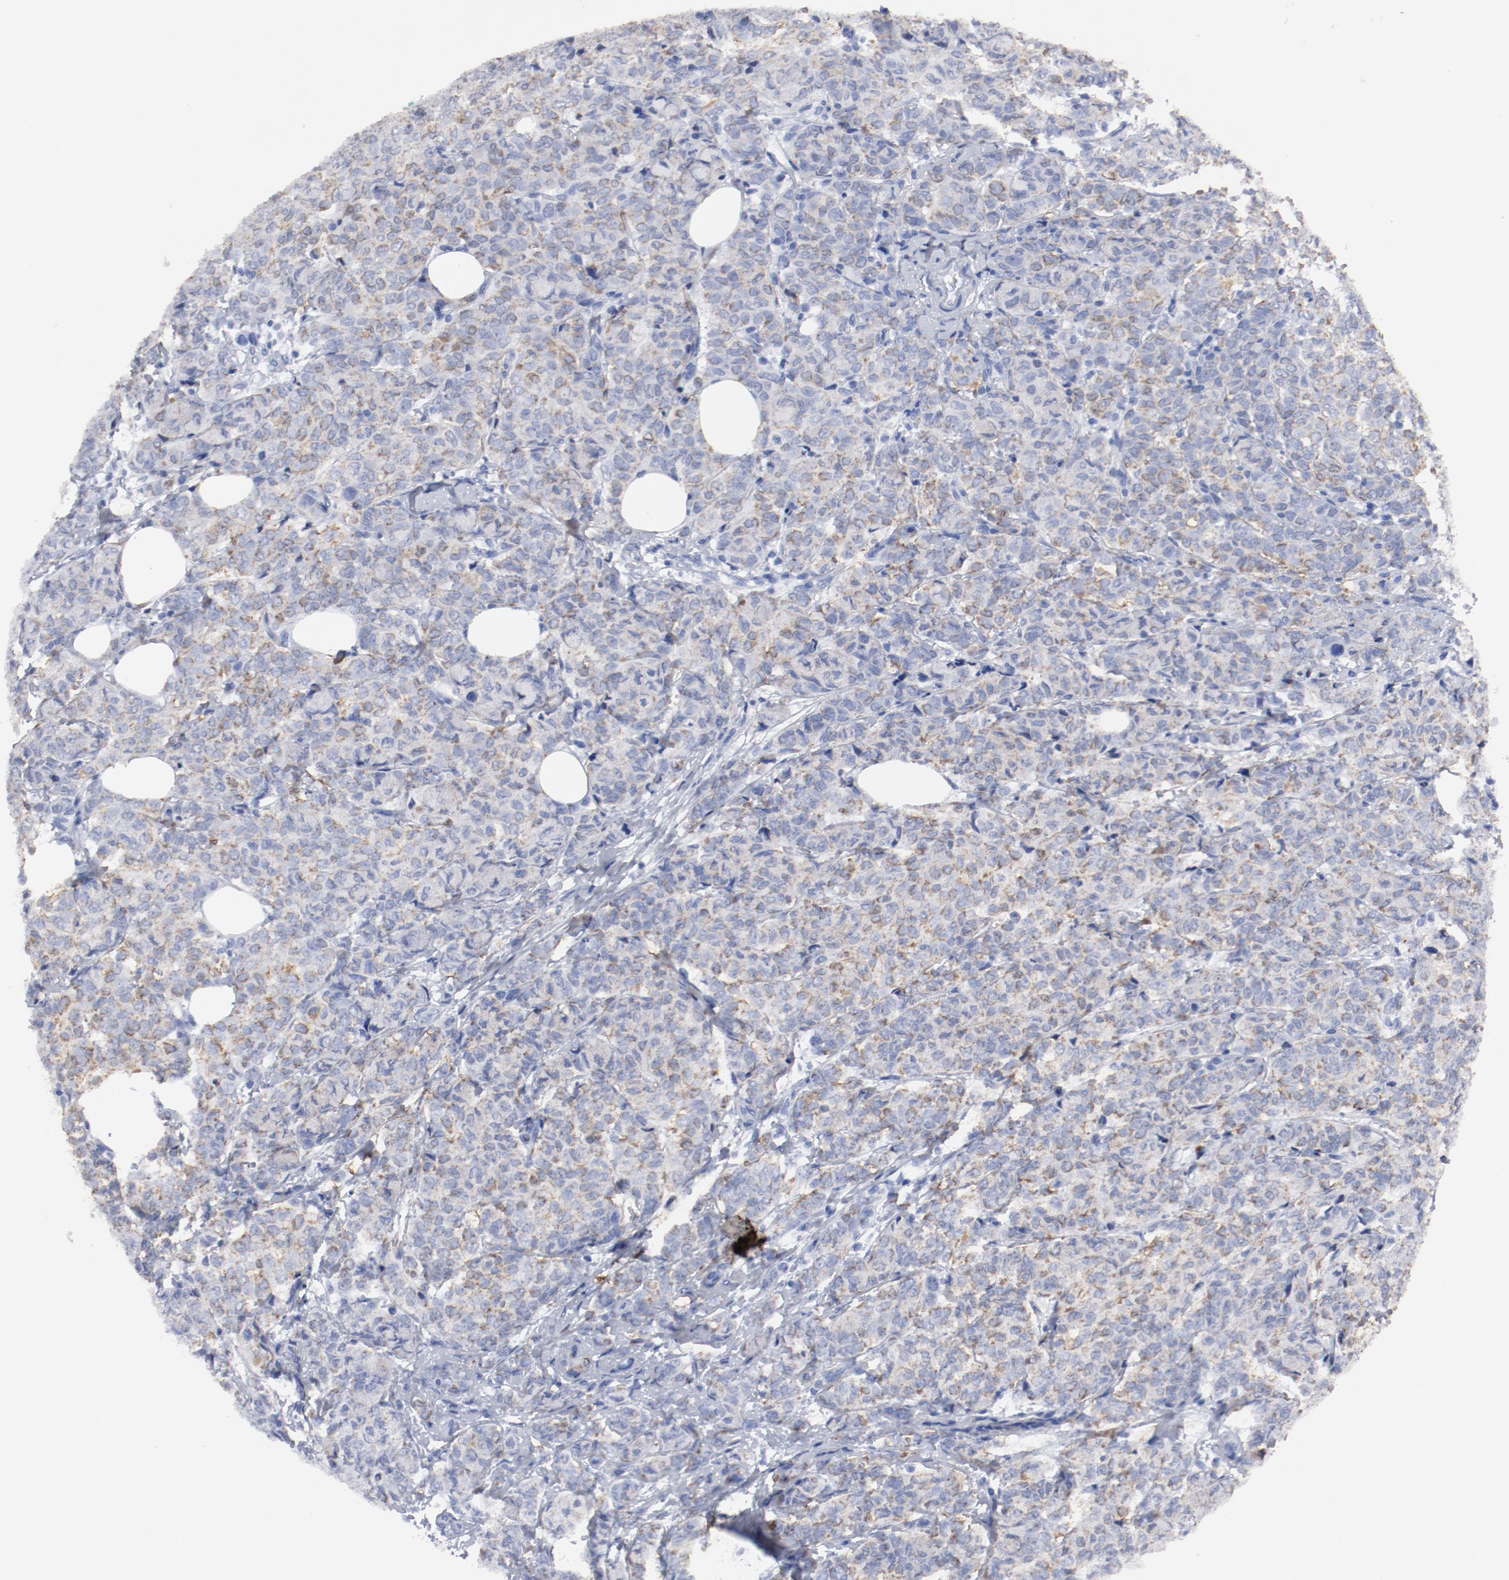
{"staining": {"intensity": "weak", "quantity": "<25%", "location": "cytoplasmic/membranous"}, "tissue": "breast cancer", "cell_type": "Tumor cells", "image_type": "cancer", "snomed": [{"axis": "morphology", "description": "Lobular carcinoma"}, {"axis": "topography", "description": "Breast"}], "caption": "Image shows no protein staining in tumor cells of breast cancer (lobular carcinoma) tissue.", "gene": "TSPAN6", "patient": {"sex": "female", "age": 60}}